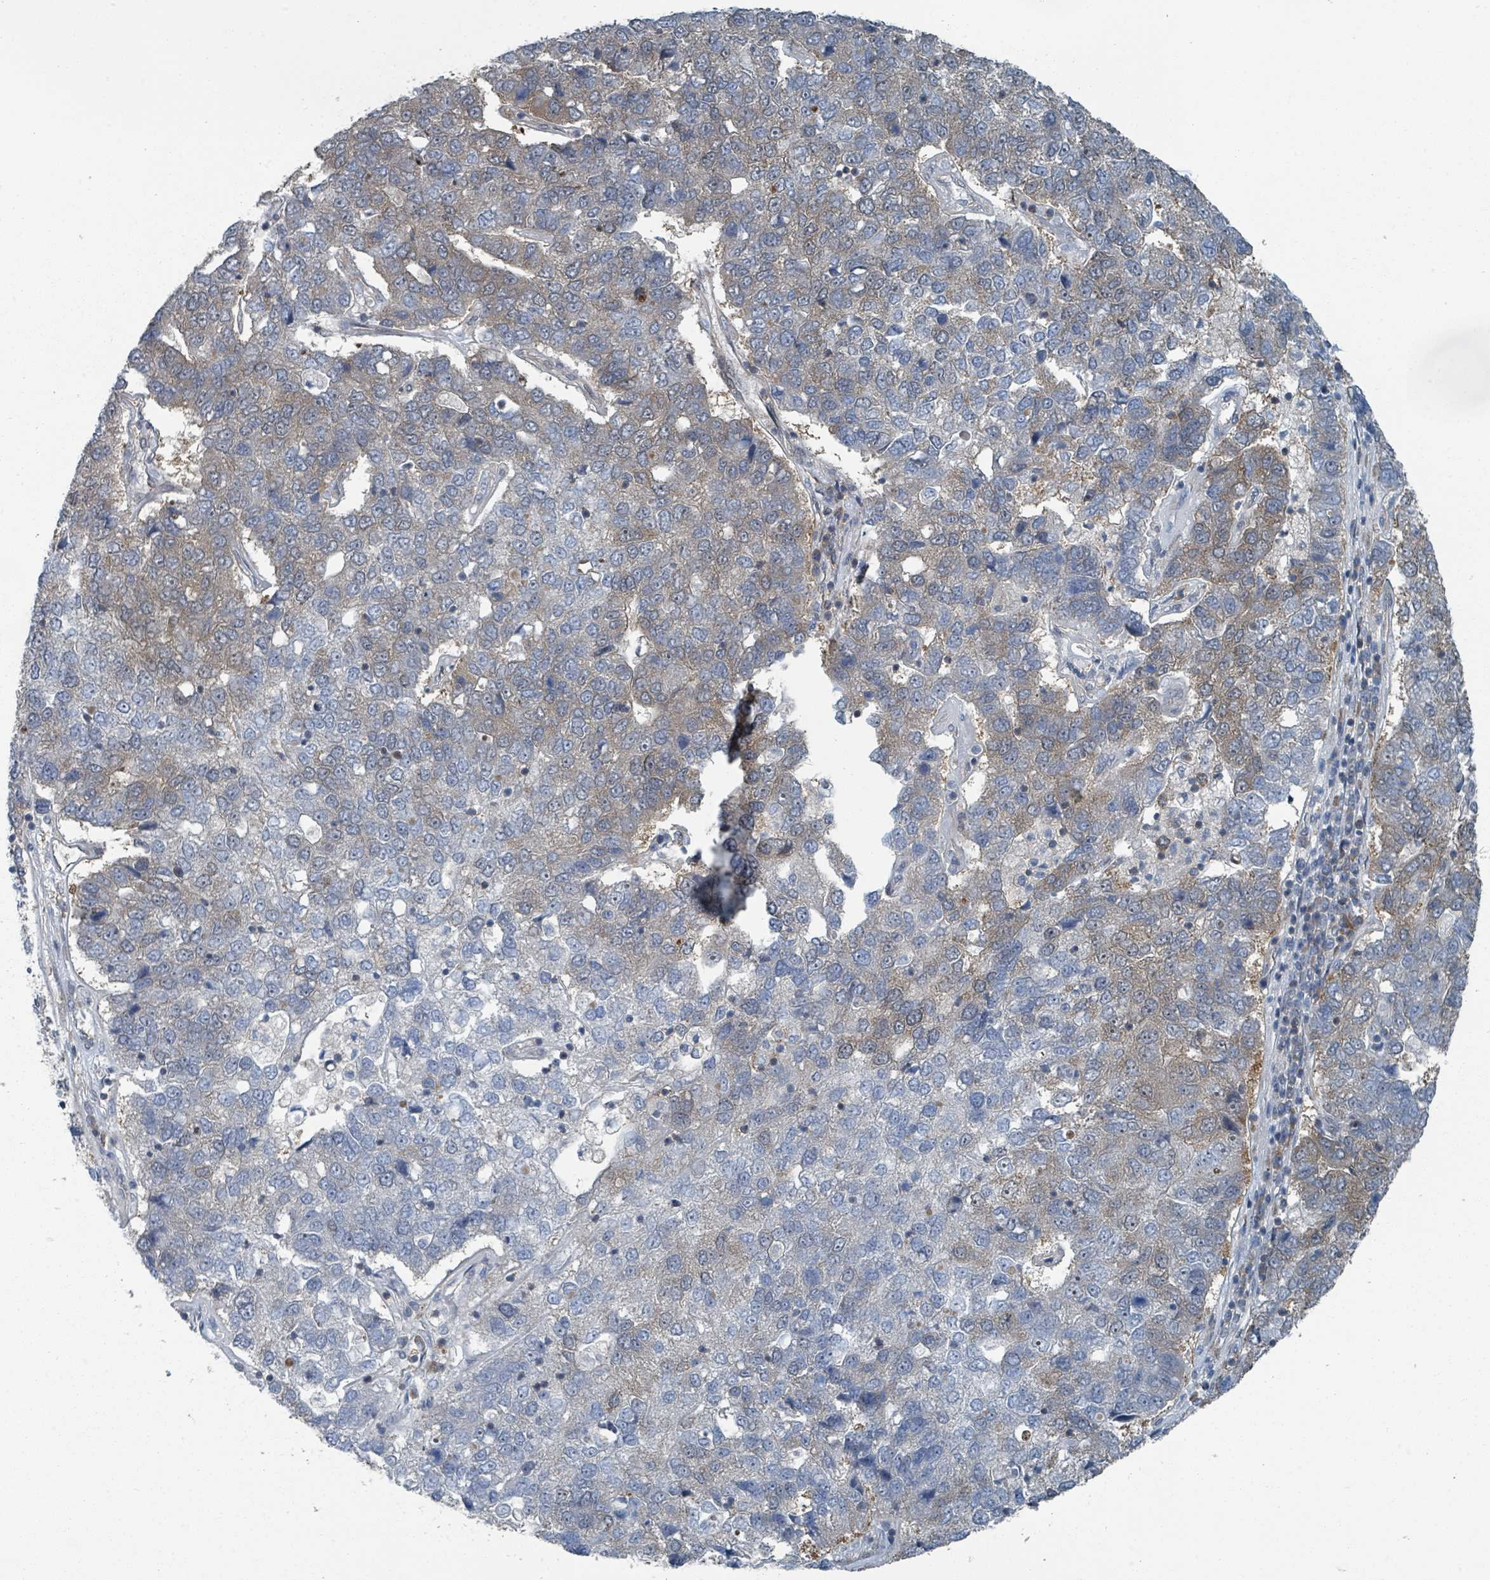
{"staining": {"intensity": "weak", "quantity": "25%-75%", "location": "cytoplasmic/membranous"}, "tissue": "pancreatic cancer", "cell_type": "Tumor cells", "image_type": "cancer", "snomed": [{"axis": "morphology", "description": "Adenocarcinoma, NOS"}, {"axis": "topography", "description": "Pancreas"}], "caption": "This photomicrograph reveals adenocarcinoma (pancreatic) stained with immunohistochemistry (IHC) to label a protein in brown. The cytoplasmic/membranous of tumor cells show weak positivity for the protein. Nuclei are counter-stained blue.", "gene": "GOLGA7", "patient": {"sex": "female", "age": 61}}